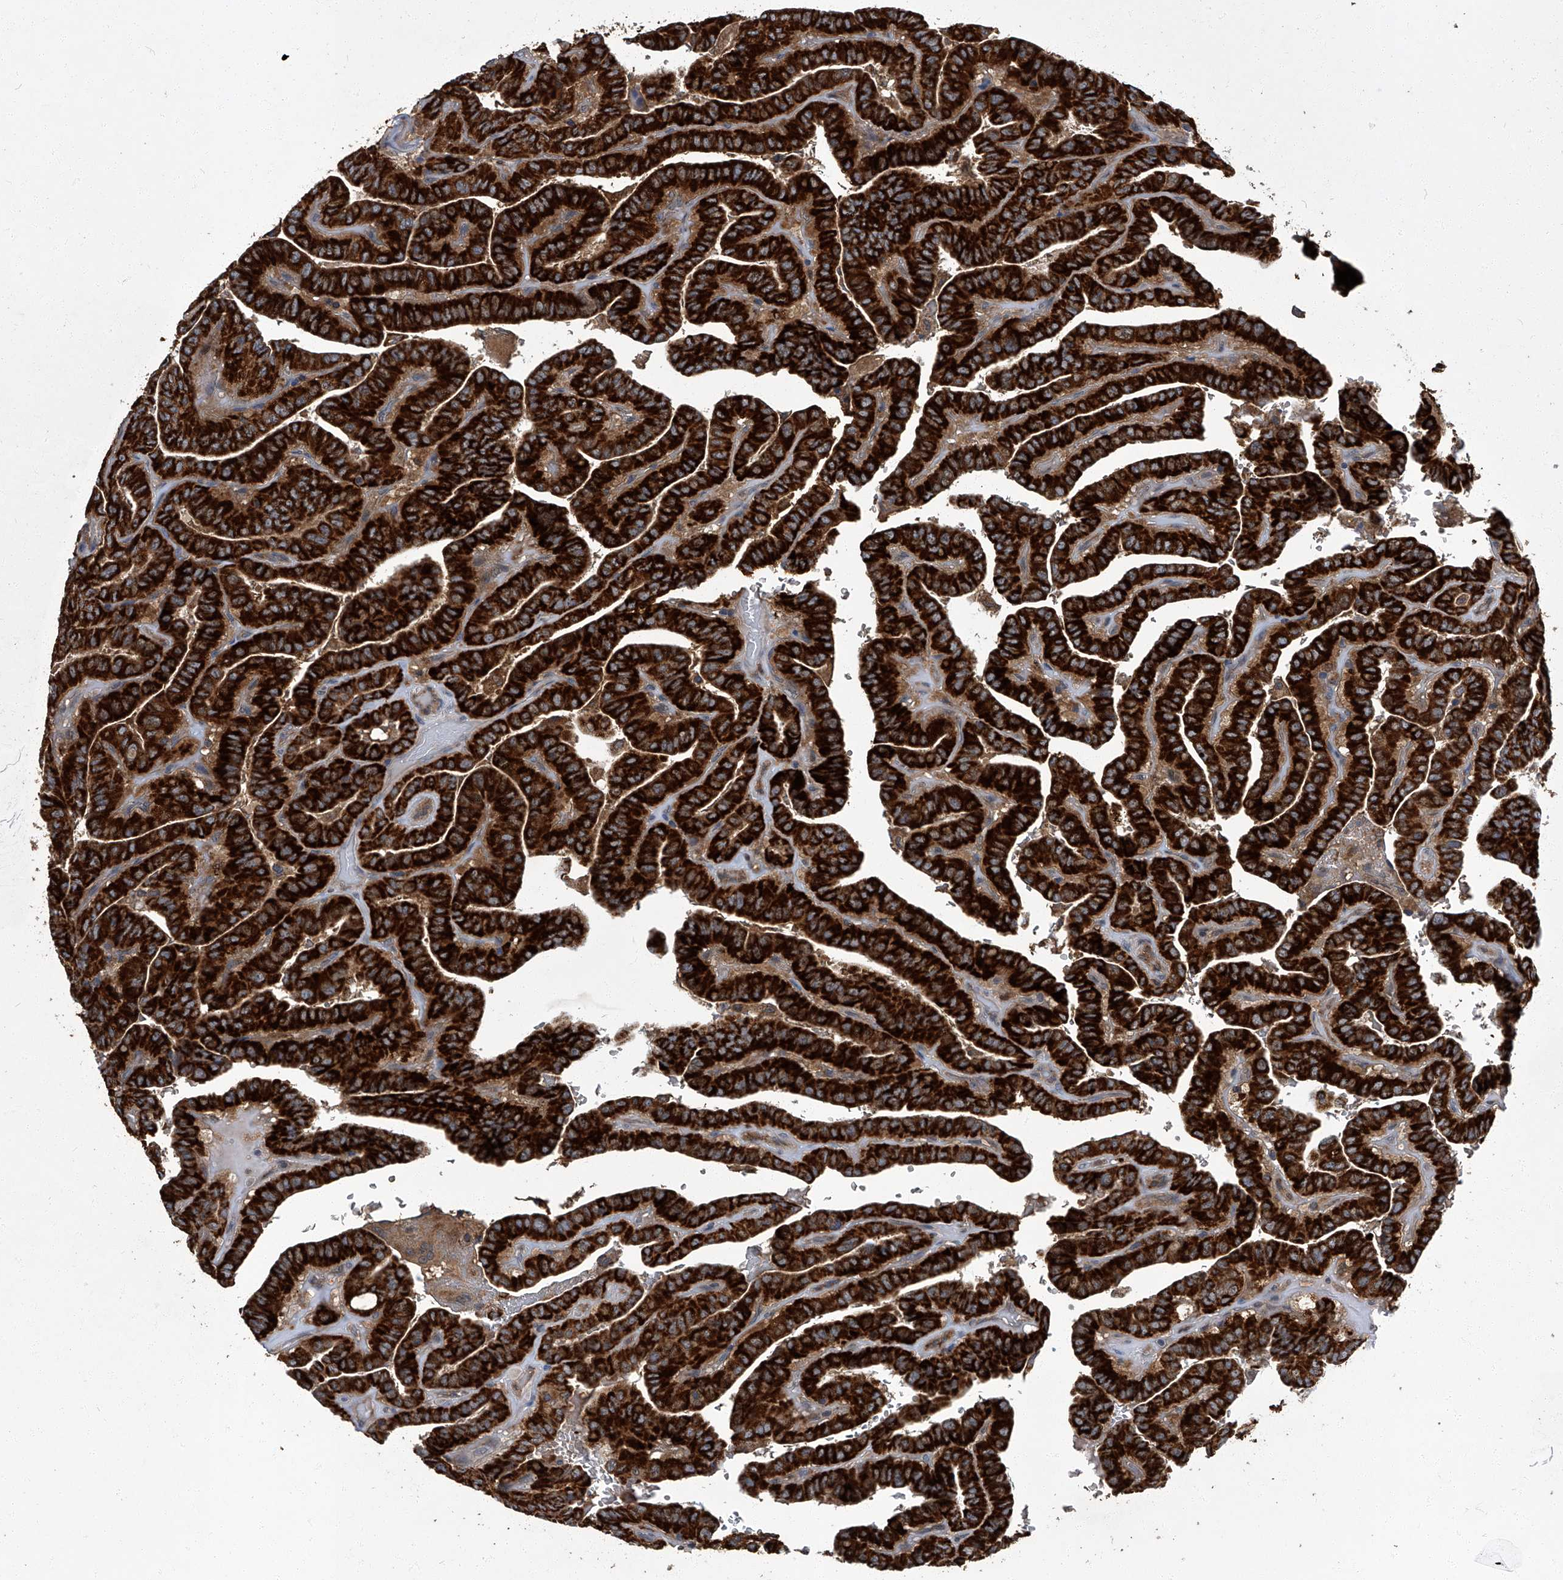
{"staining": {"intensity": "strong", "quantity": ">75%", "location": "cytoplasmic/membranous"}, "tissue": "thyroid cancer", "cell_type": "Tumor cells", "image_type": "cancer", "snomed": [{"axis": "morphology", "description": "Papillary adenocarcinoma, NOS"}, {"axis": "topography", "description": "Thyroid gland"}], "caption": "Human papillary adenocarcinoma (thyroid) stained with a brown dye exhibits strong cytoplasmic/membranous positive positivity in about >75% of tumor cells.", "gene": "TNFRSF13B", "patient": {"sex": "male", "age": 77}}